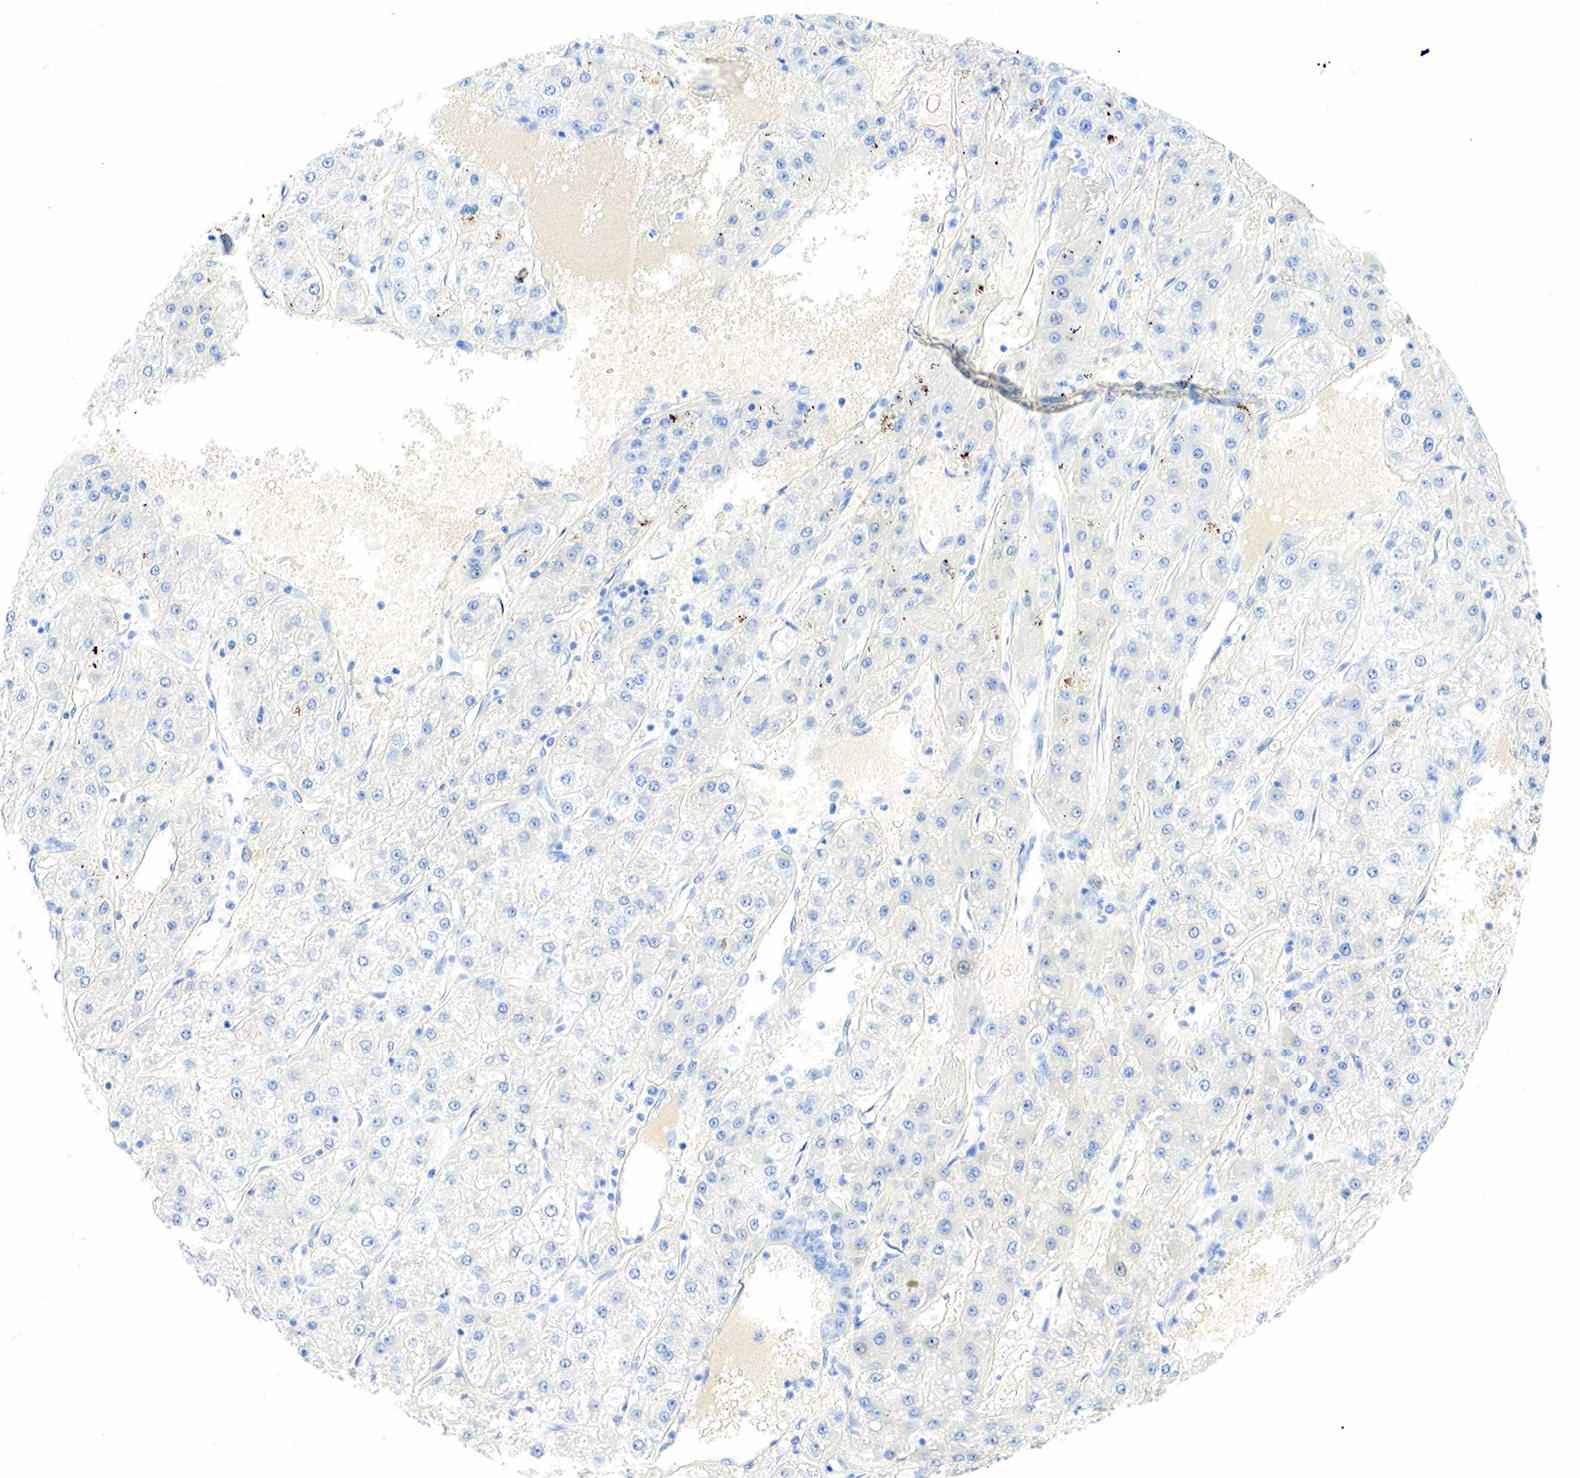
{"staining": {"intensity": "negative", "quantity": "none", "location": "none"}, "tissue": "stomach cancer", "cell_type": "Tumor cells", "image_type": "cancer", "snomed": [{"axis": "morphology", "description": "Adenocarcinoma, NOS"}, {"axis": "topography", "description": "Stomach"}], "caption": "The photomicrograph reveals no significant positivity in tumor cells of stomach cancer (adenocarcinoma).", "gene": "ACTA1", "patient": {"sex": "female", "age": 76}}